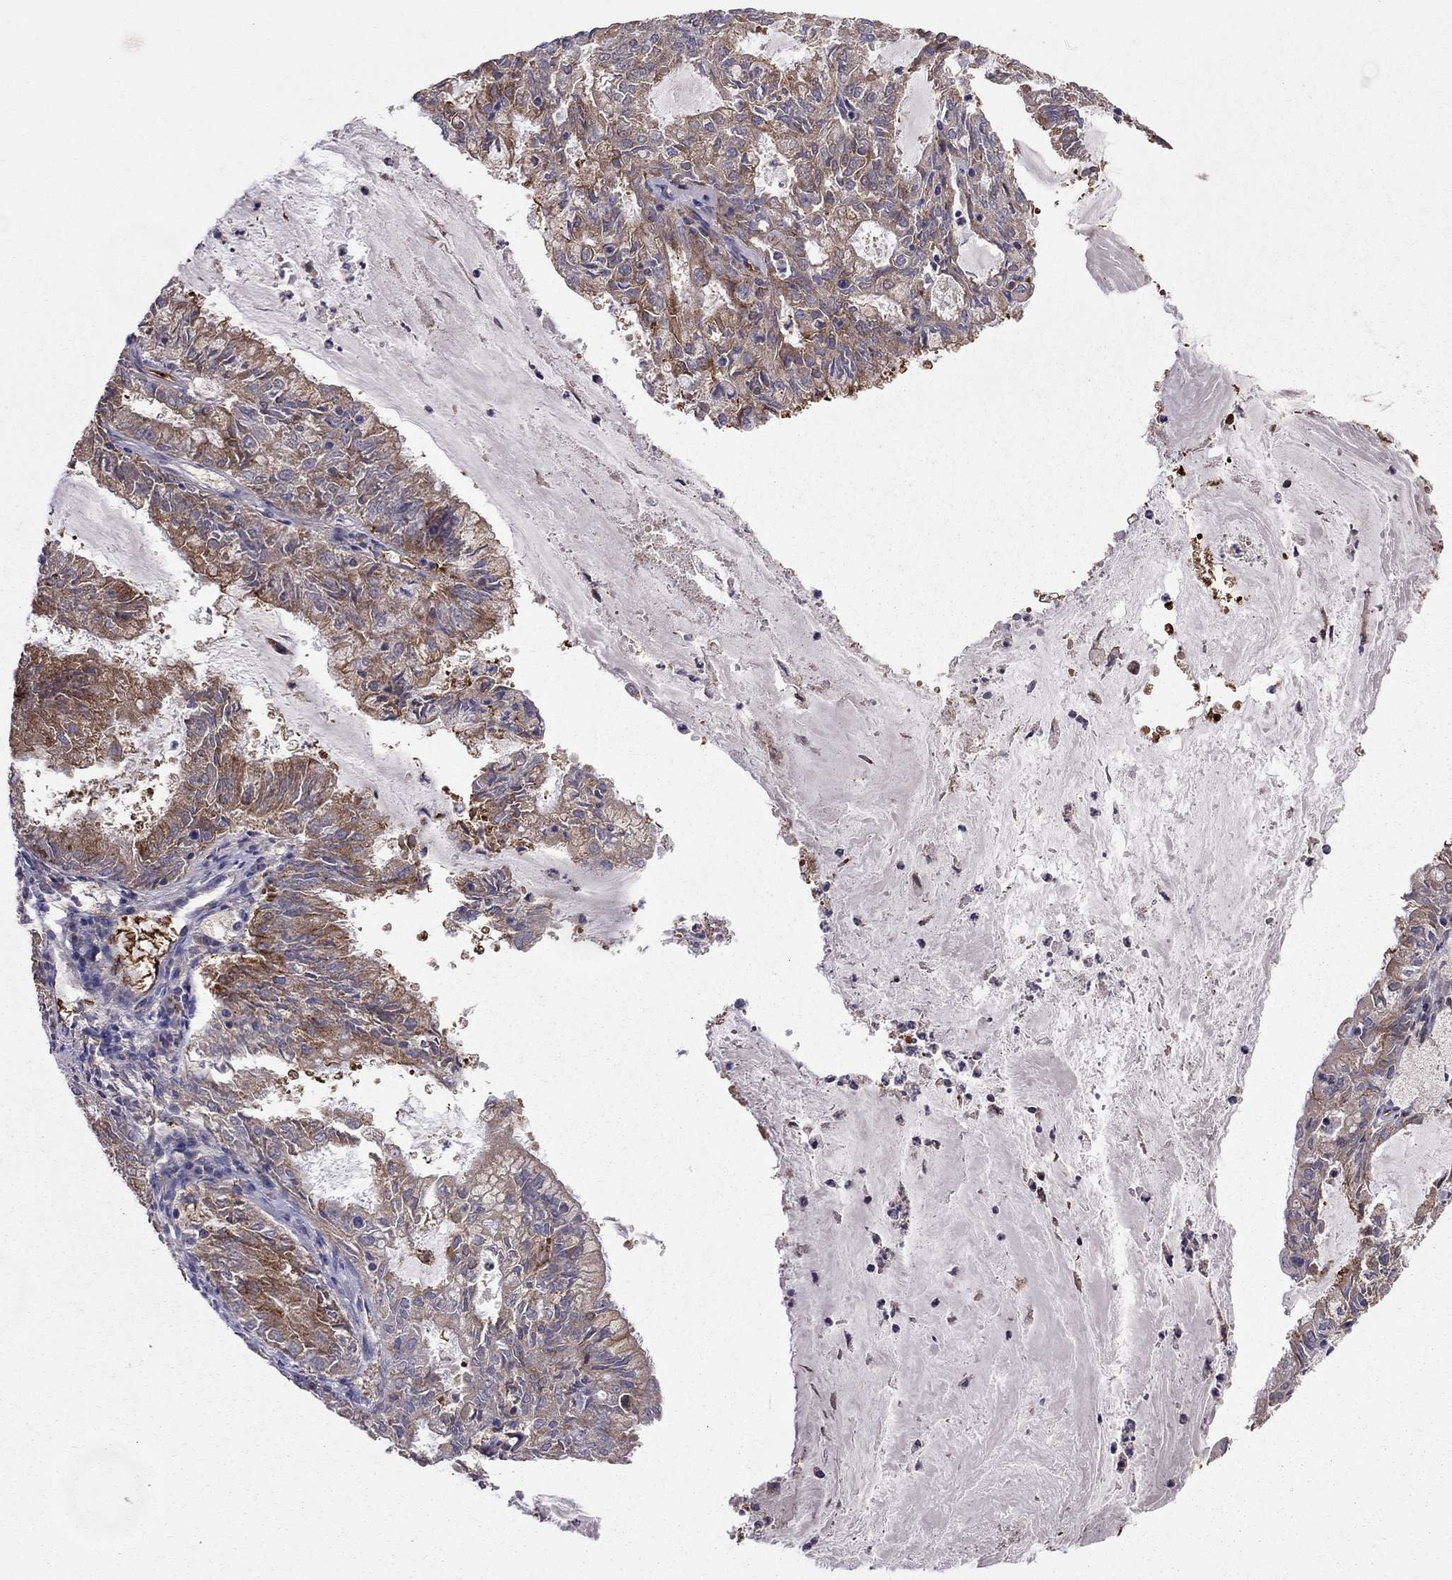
{"staining": {"intensity": "strong", "quantity": ">75%", "location": "cytoplasmic/membranous"}, "tissue": "endometrial cancer", "cell_type": "Tumor cells", "image_type": "cancer", "snomed": [{"axis": "morphology", "description": "Adenocarcinoma, NOS"}, {"axis": "topography", "description": "Endometrium"}], "caption": "Strong cytoplasmic/membranous protein staining is identified in approximately >75% of tumor cells in endometrial adenocarcinoma.", "gene": "EIF4E3", "patient": {"sex": "female", "age": 57}}